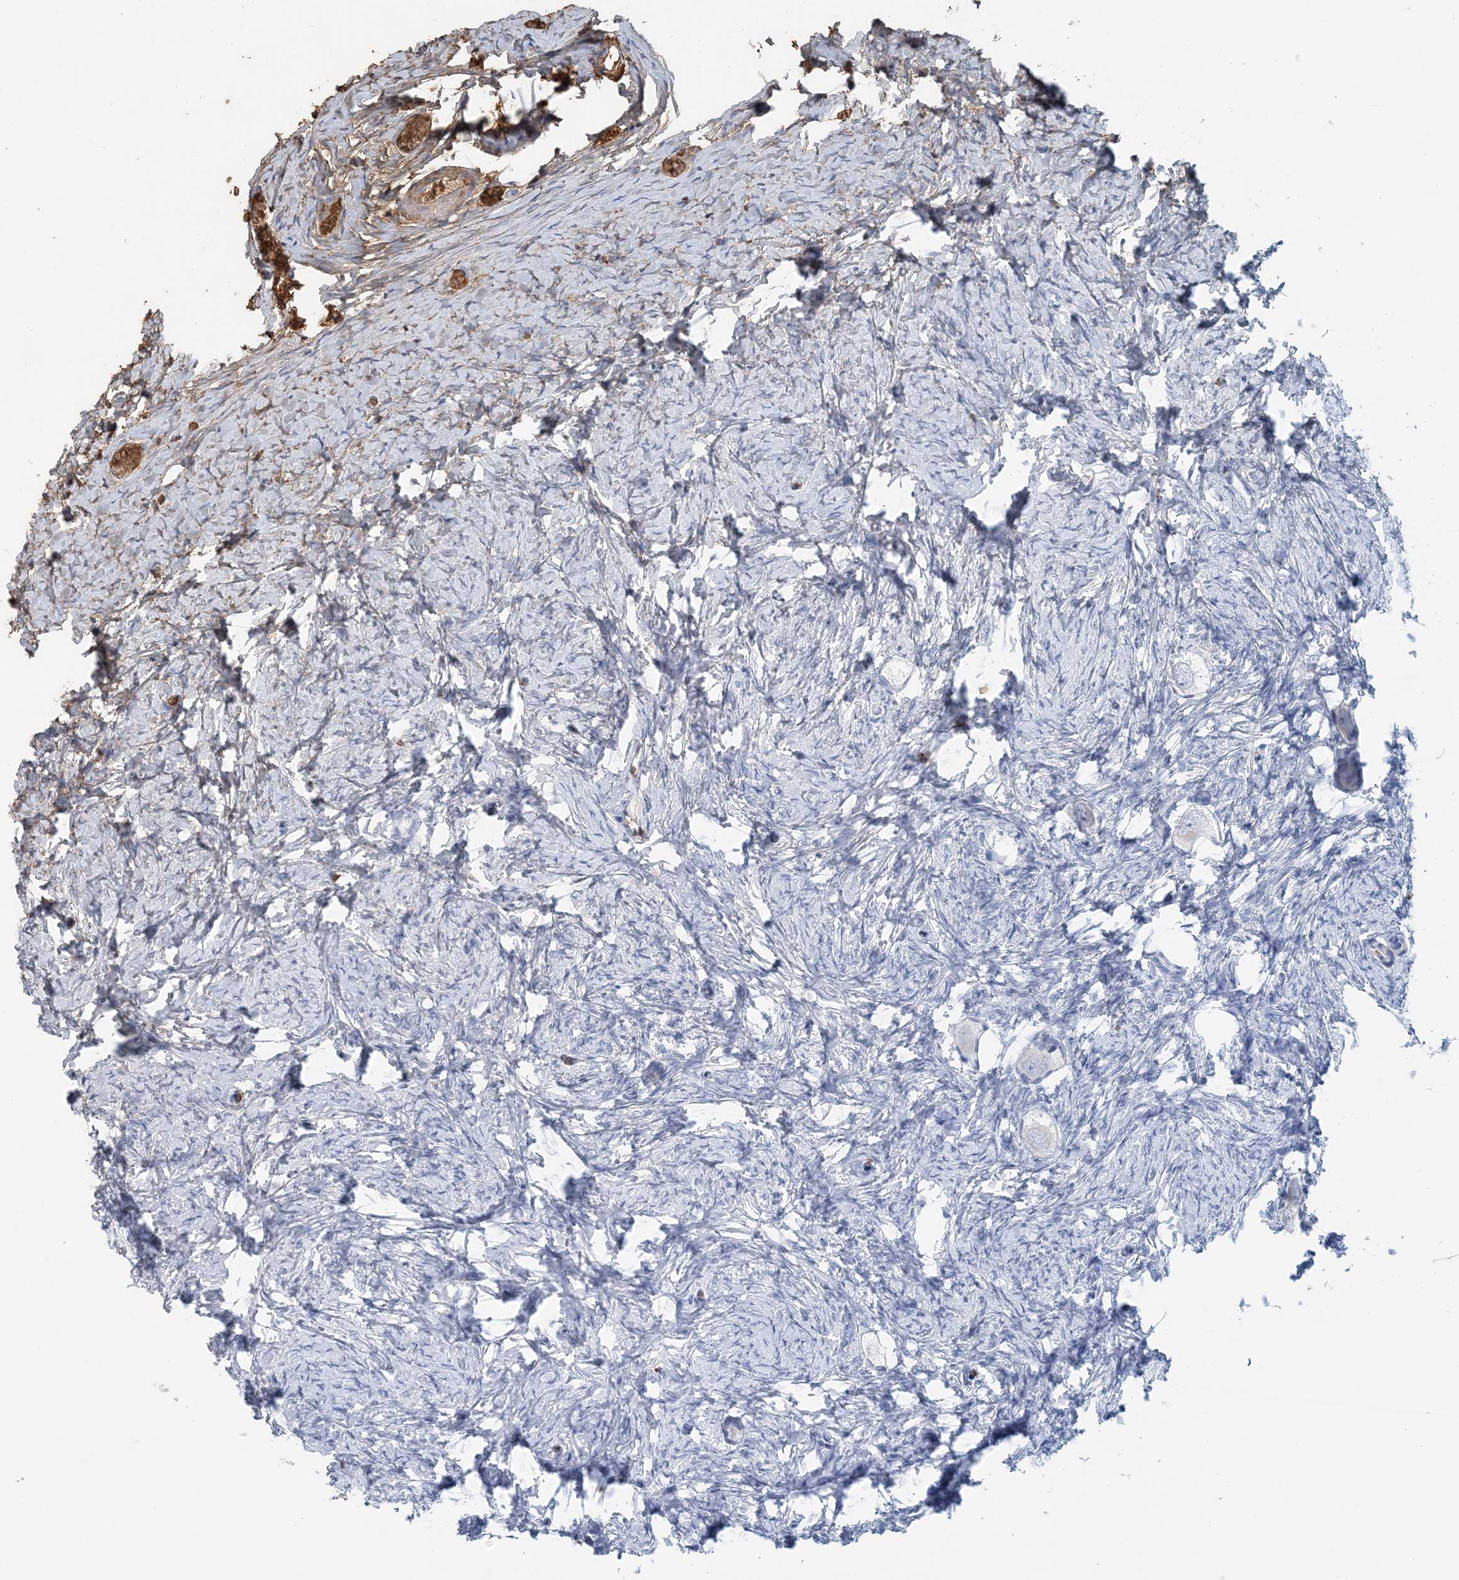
{"staining": {"intensity": "negative", "quantity": "none", "location": "none"}, "tissue": "ovary", "cell_type": "Follicle cells", "image_type": "normal", "snomed": [{"axis": "morphology", "description": "Normal tissue, NOS"}, {"axis": "topography", "description": "Ovary"}], "caption": "Immunohistochemical staining of normal human ovary shows no significant staining in follicle cells. Nuclei are stained in blue.", "gene": "HBD", "patient": {"sex": "female", "age": 27}}